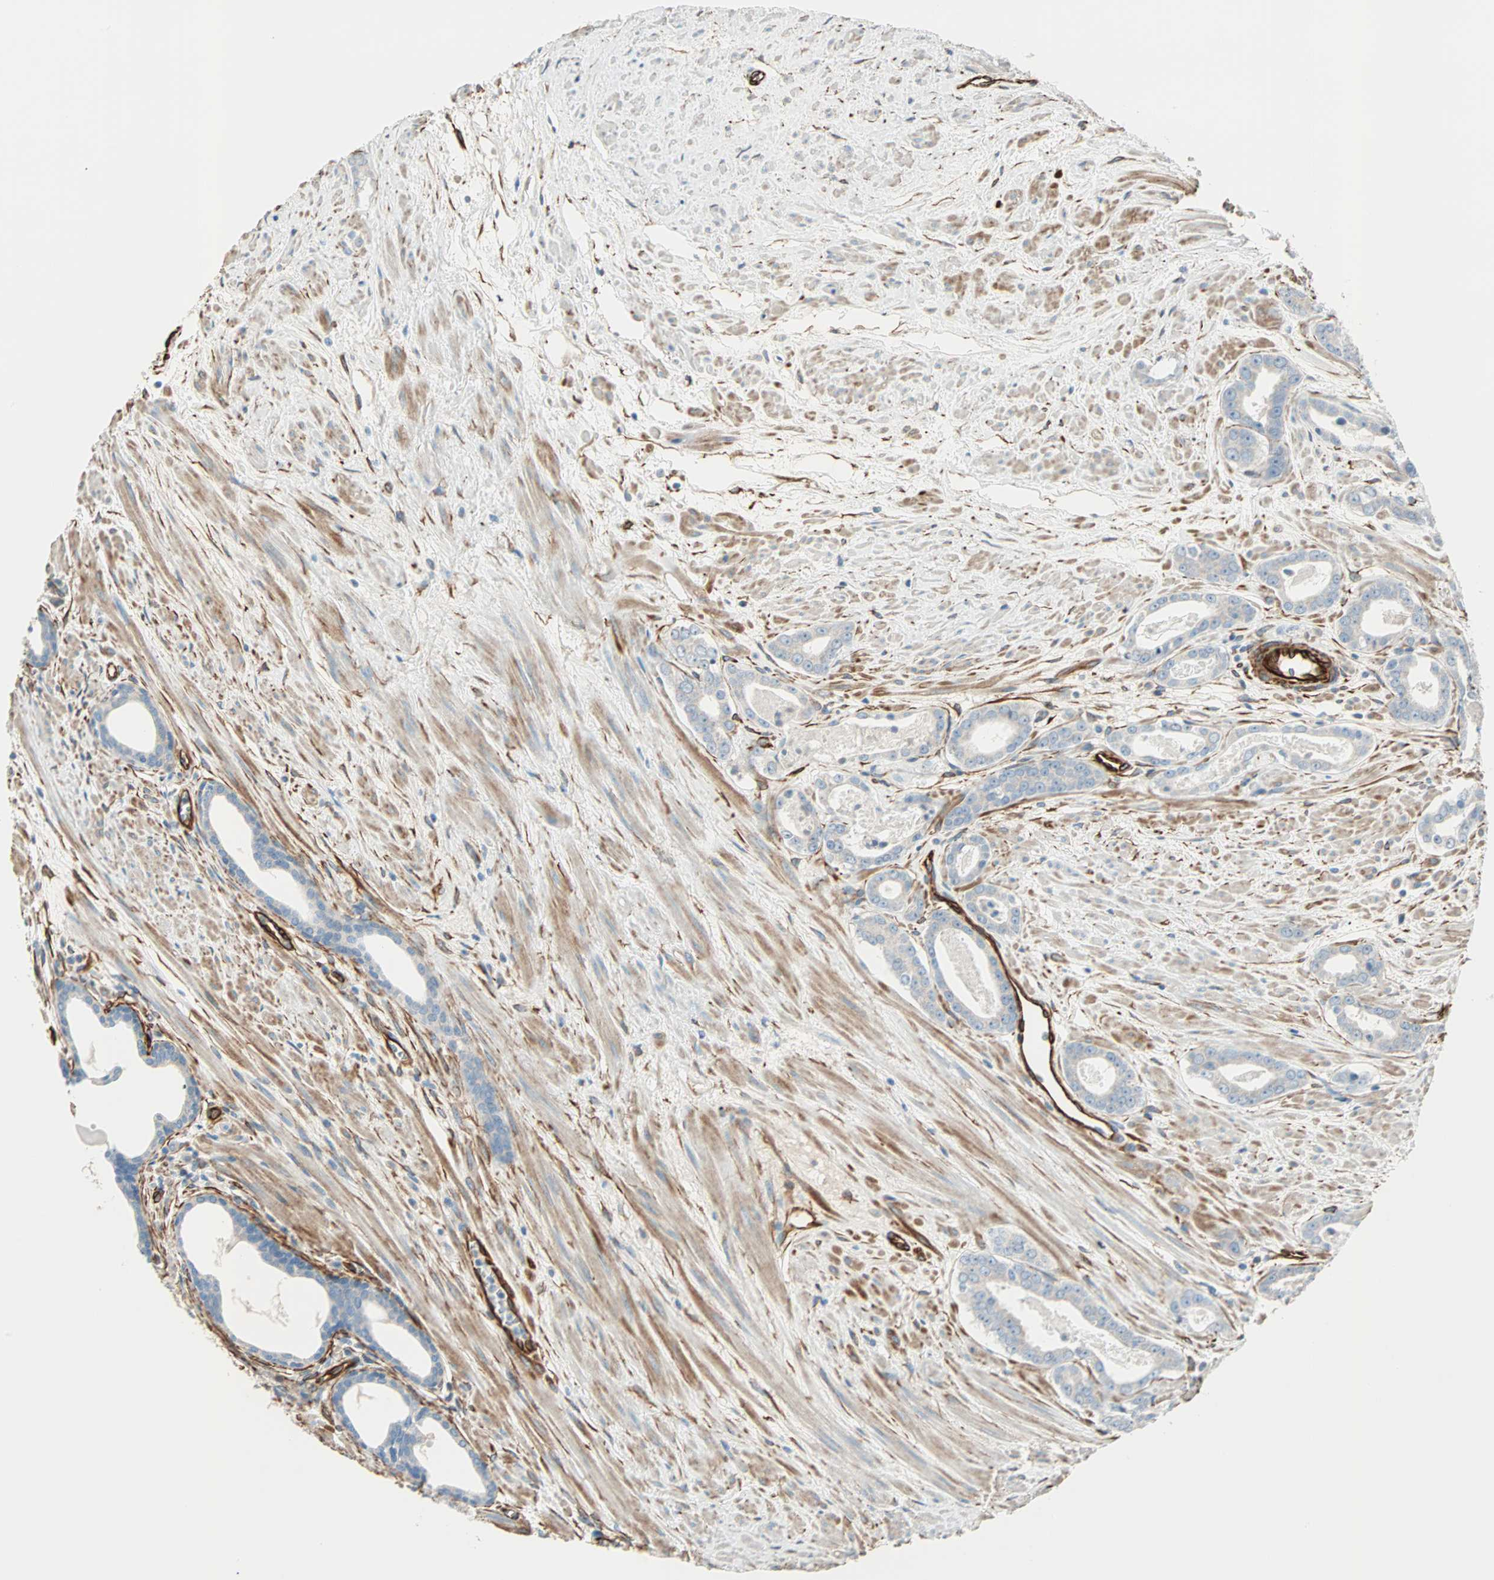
{"staining": {"intensity": "negative", "quantity": "none", "location": "none"}, "tissue": "prostate cancer", "cell_type": "Tumor cells", "image_type": "cancer", "snomed": [{"axis": "morphology", "description": "Adenocarcinoma, Low grade"}, {"axis": "topography", "description": "Prostate"}], "caption": "The photomicrograph exhibits no significant positivity in tumor cells of prostate cancer (low-grade adenocarcinoma).", "gene": "NES", "patient": {"sex": "male", "age": 57}}